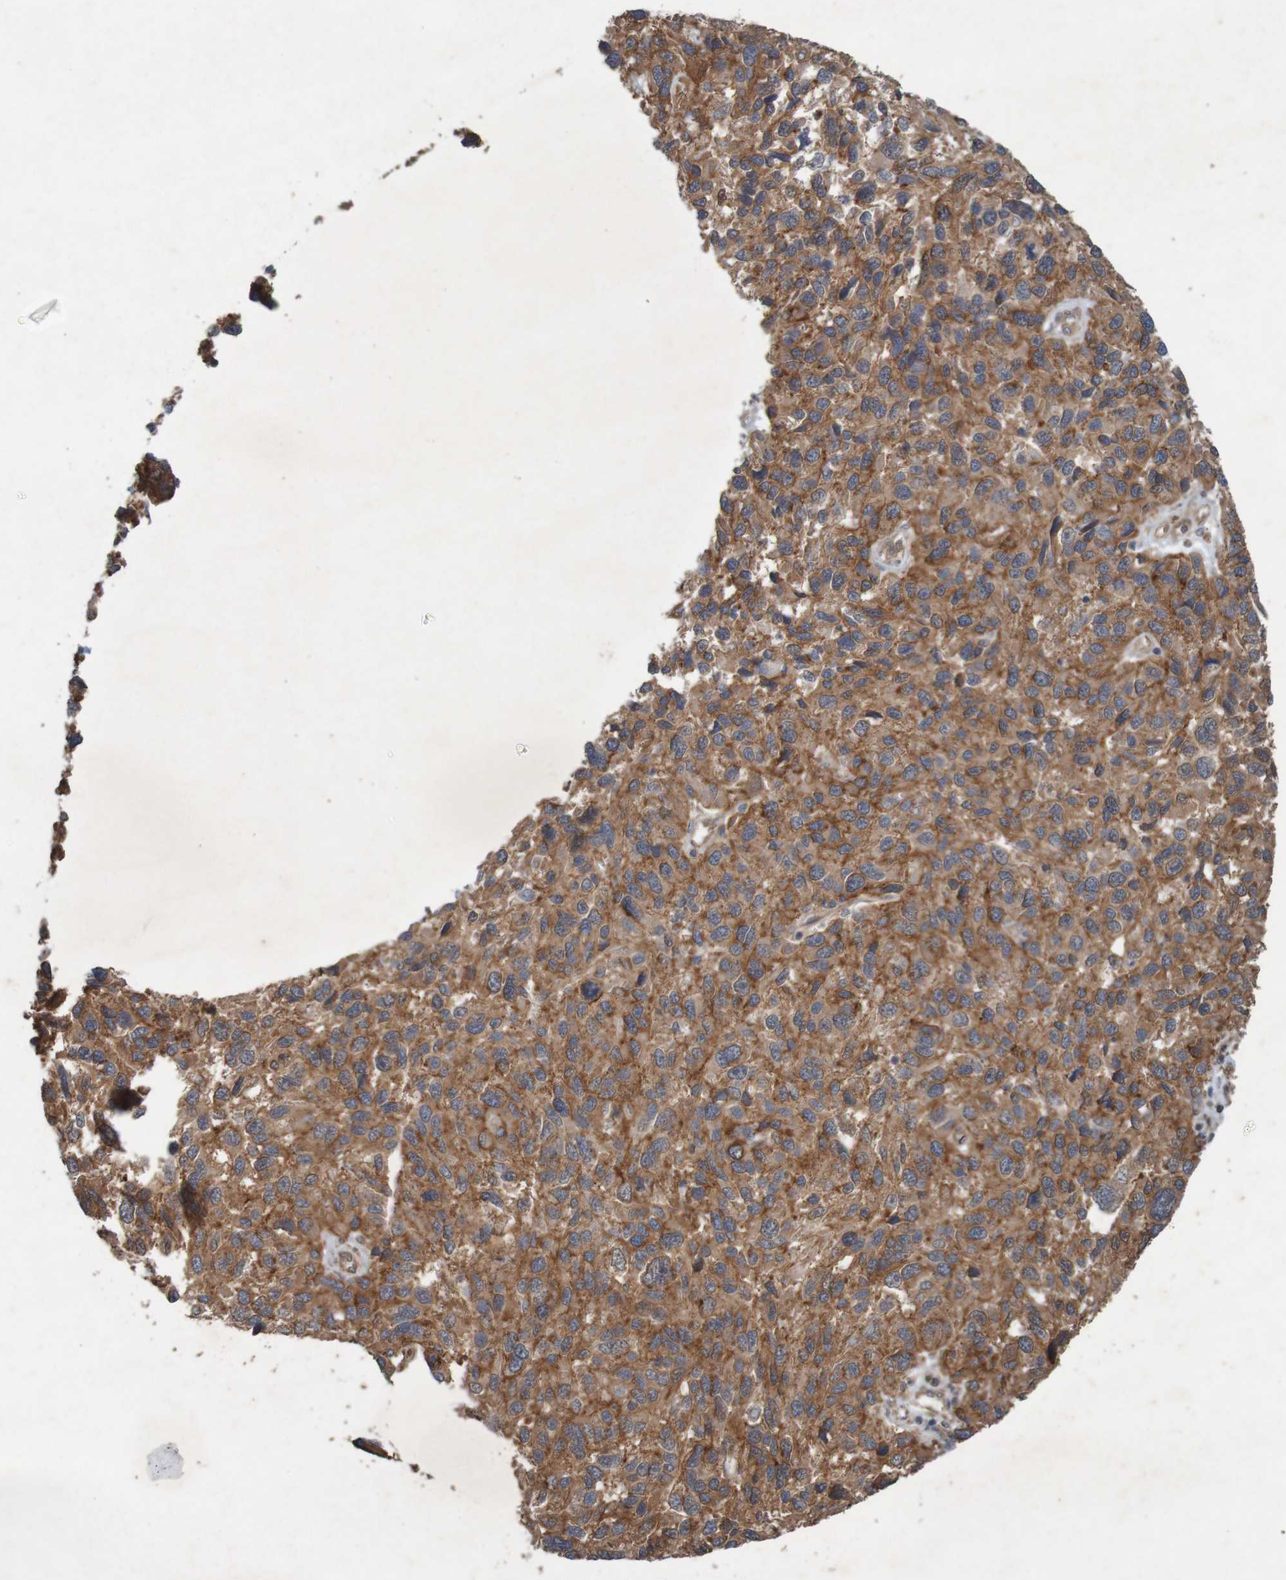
{"staining": {"intensity": "moderate", "quantity": ">75%", "location": "cytoplasmic/membranous"}, "tissue": "melanoma", "cell_type": "Tumor cells", "image_type": "cancer", "snomed": [{"axis": "morphology", "description": "Malignant melanoma, NOS"}, {"axis": "topography", "description": "Skin"}], "caption": "Moderate cytoplasmic/membranous protein expression is appreciated in about >75% of tumor cells in malignant melanoma.", "gene": "ARHGEF11", "patient": {"sex": "male", "age": 53}}